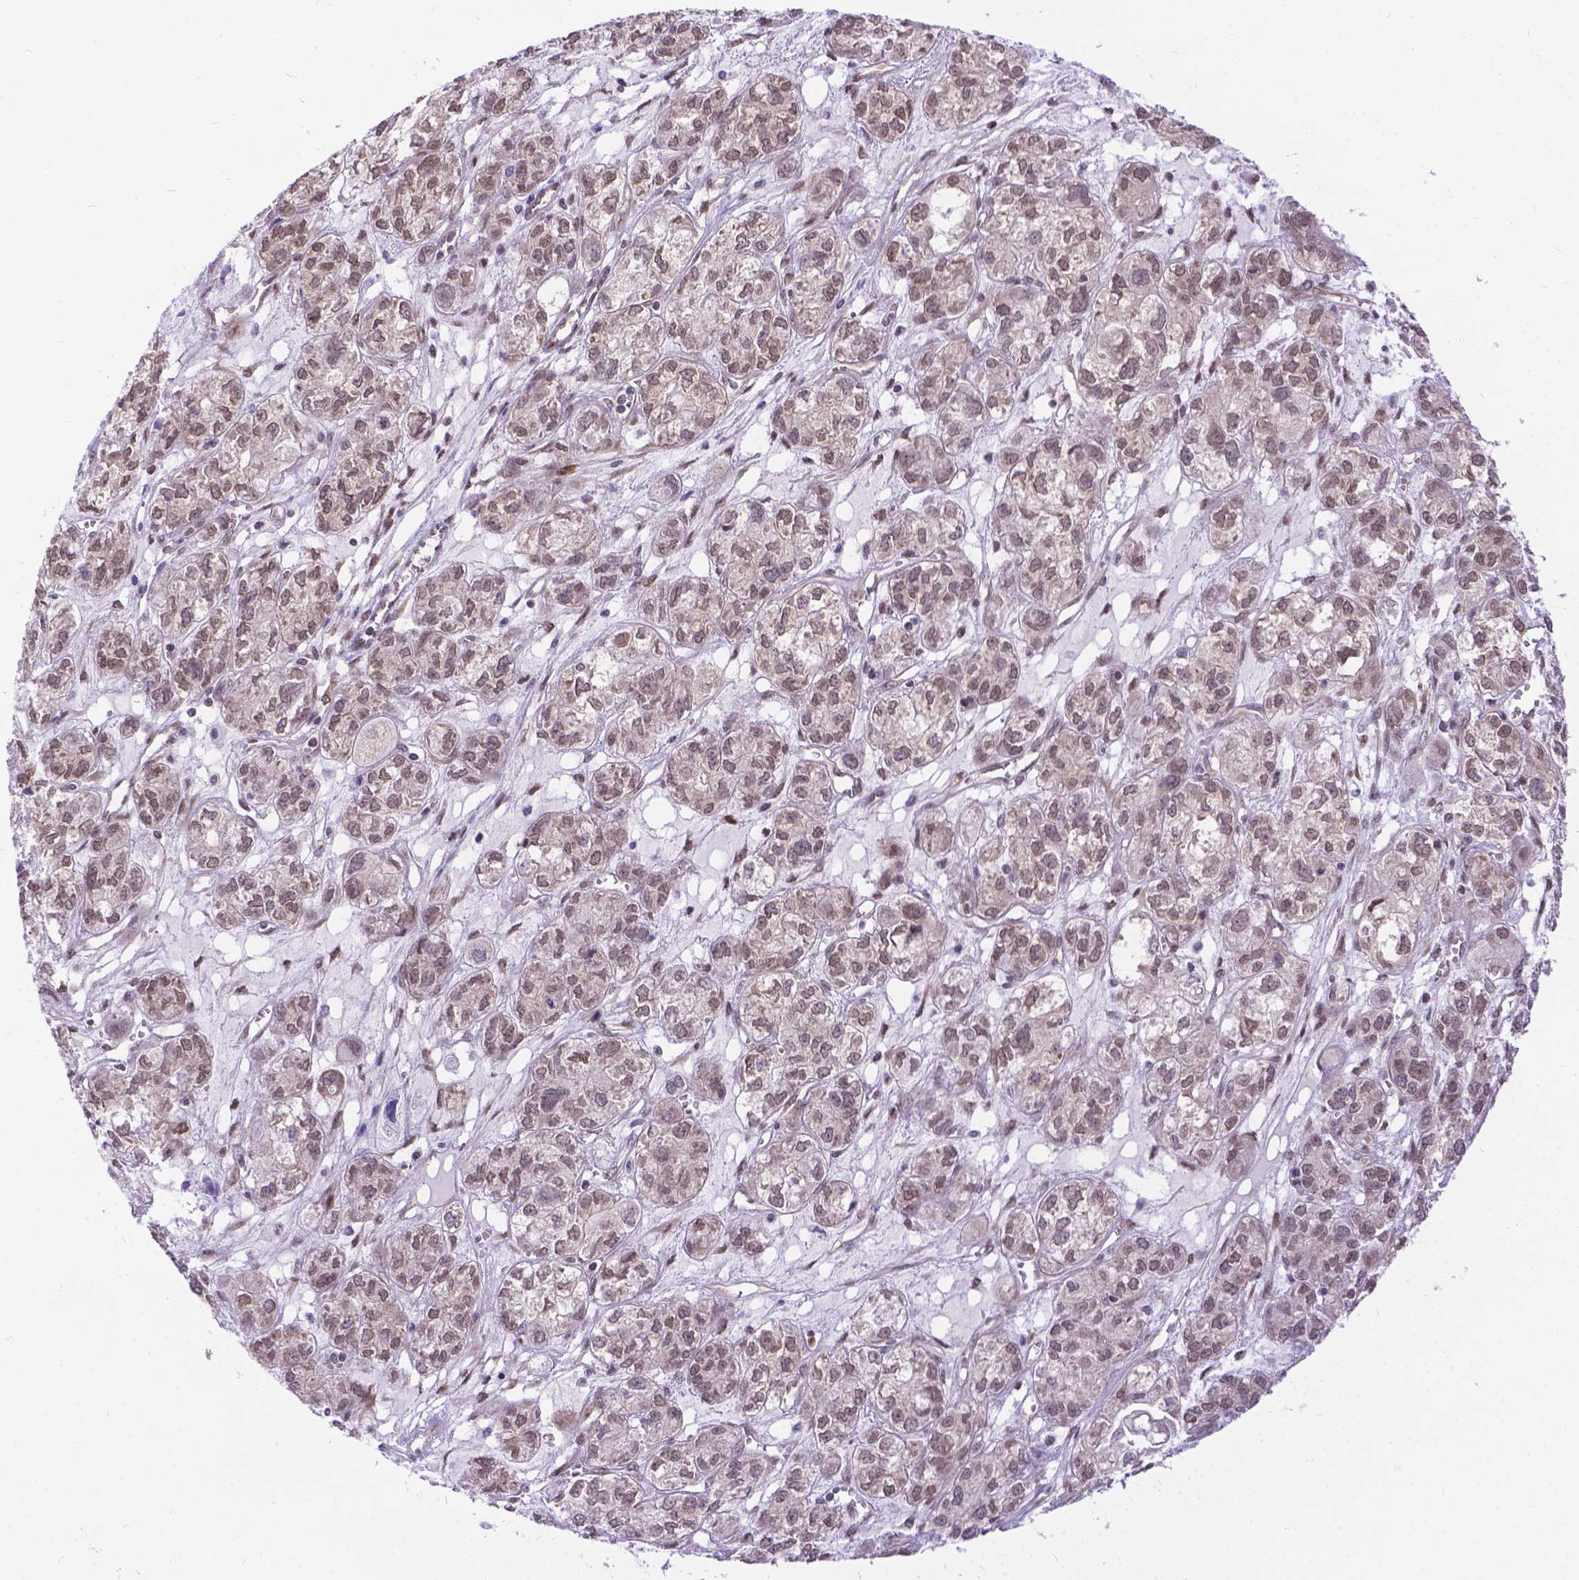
{"staining": {"intensity": "weak", "quantity": ">75%", "location": "nuclear"}, "tissue": "ovarian cancer", "cell_type": "Tumor cells", "image_type": "cancer", "snomed": [{"axis": "morphology", "description": "Carcinoma, endometroid"}, {"axis": "topography", "description": "Ovary"}], "caption": "This micrograph reveals IHC staining of human ovarian cancer (endometroid carcinoma), with low weak nuclear positivity in about >75% of tumor cells.", "gene": "FAM124B", "patient": {"sex": "female", "age": 64}}